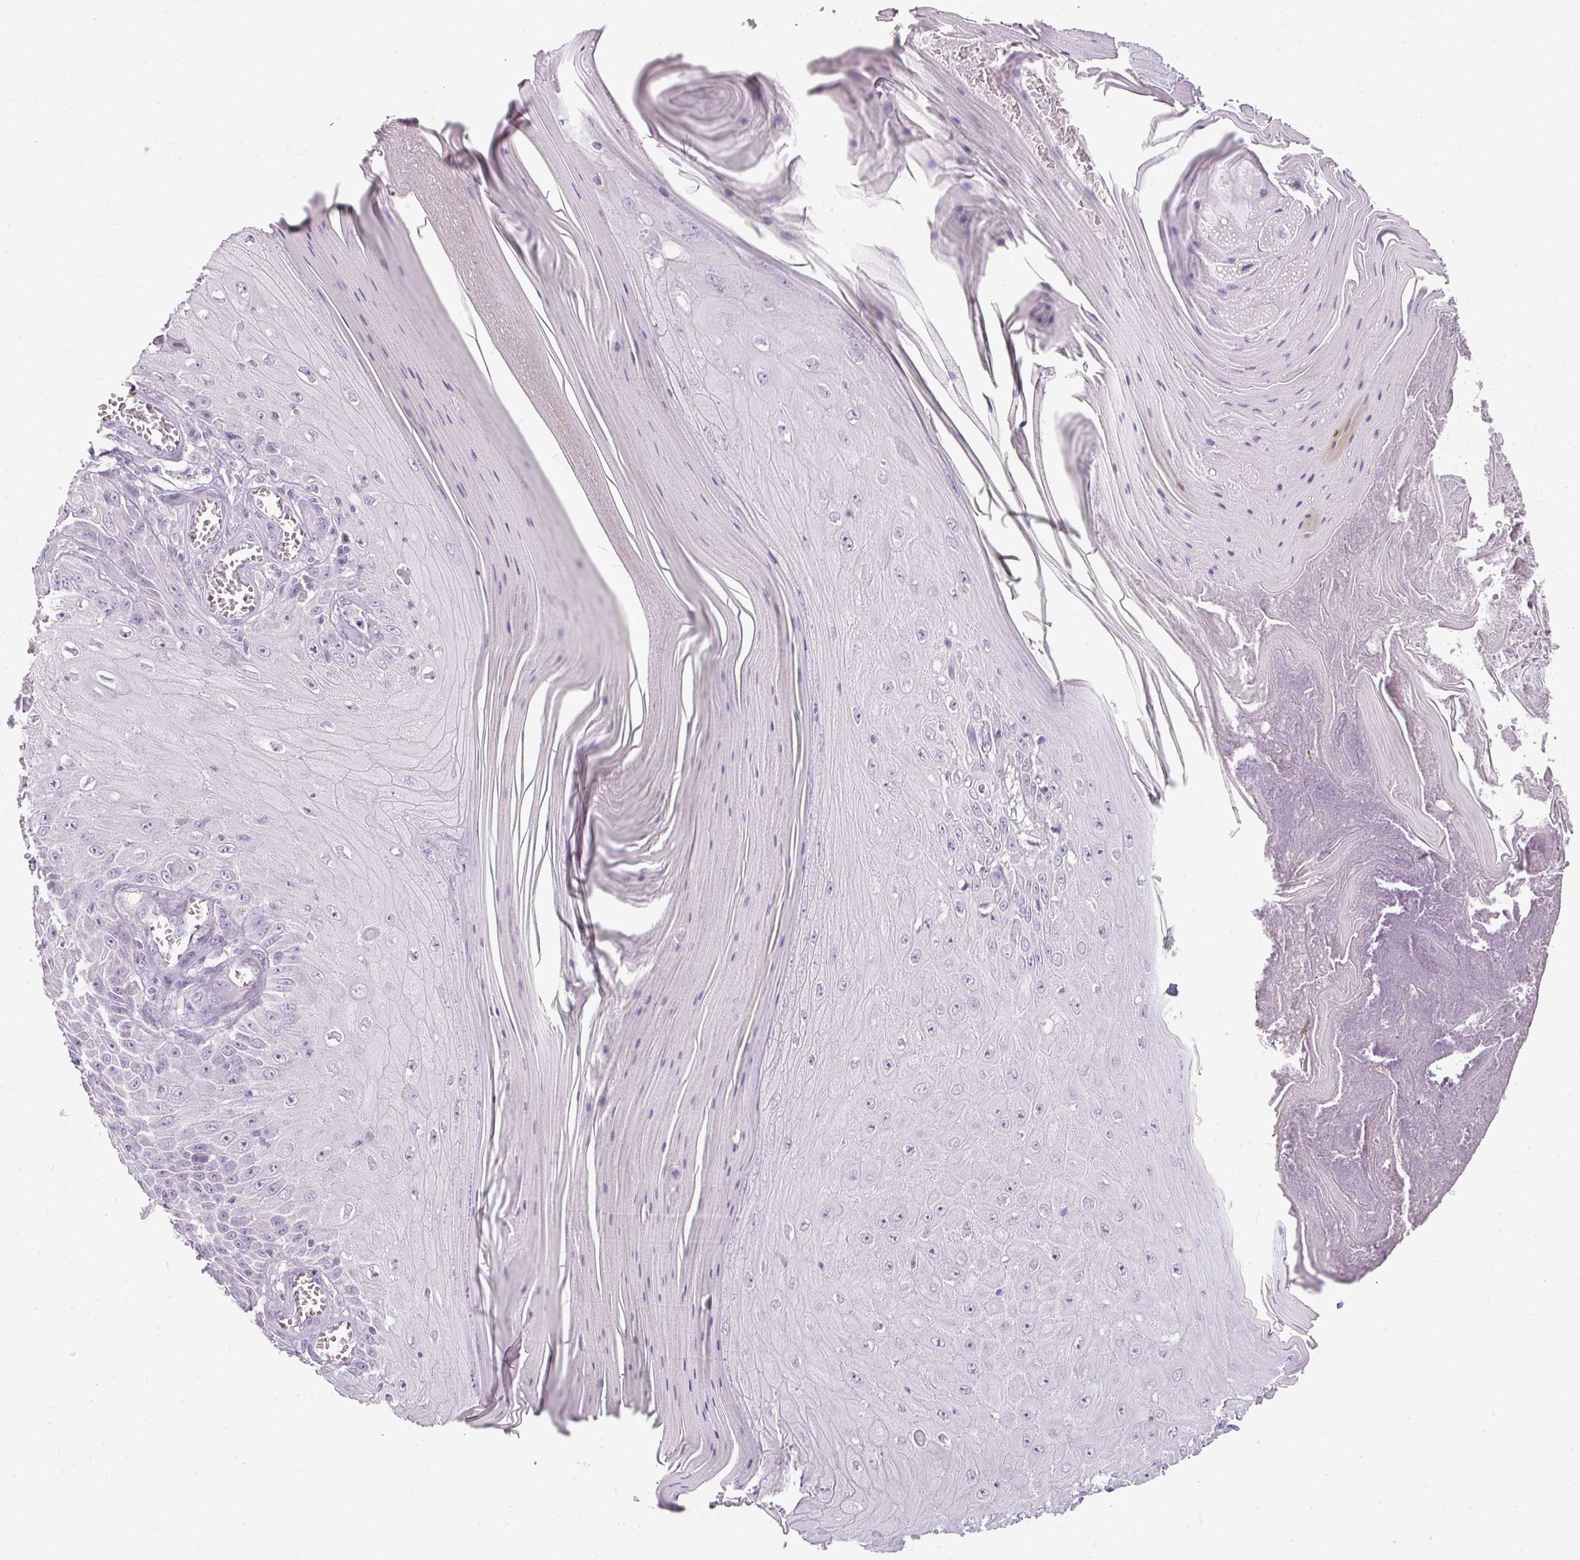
{"staining": {"intensity": "negative", "quantity": "none", "location": "none"}, "tissue": "skin cancer", "cell_type": "Tumor cells", "image_type": "cancer", "snomed": [{"axis": "morphology", "description": "Squamous cell carcinoma, NOS"}, {"axis": "topography", "description": "Skin"}], "caption": "A high-resolution image shows immunohistochemistry staining of squamous cell carcinoma (skin), which reveals no significant staining in tumor cells. (DAB IHC with hematoxylin counter stain).", "gene": "RAX2", "patient": {"sex": "female", "age": 73}}